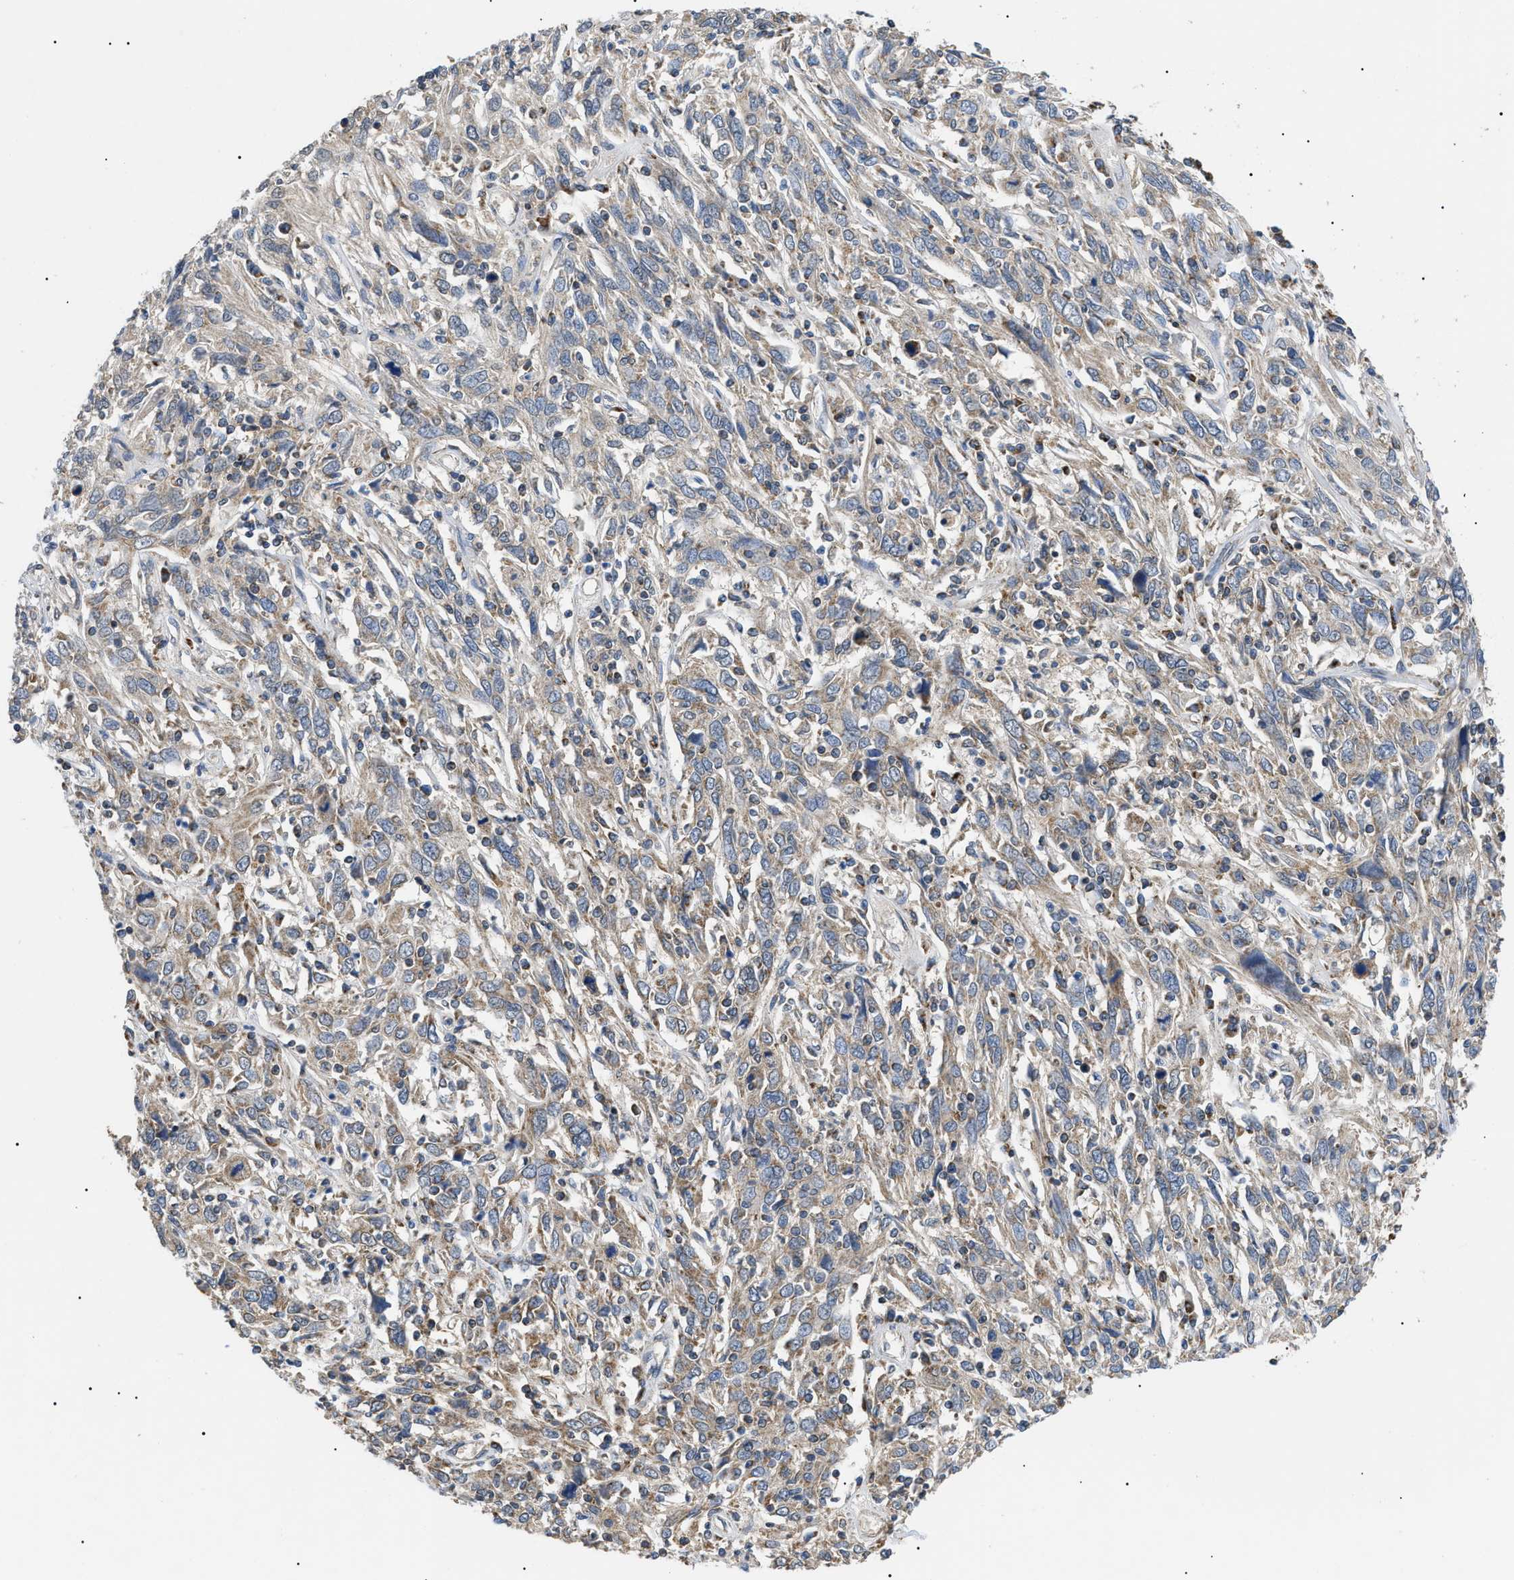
{"staining": {"intensity": "moderate", "quantity": "25%-75%", "location": "cytoplasmic/membranous"}, "tissue": "cervical cancer", "cell_type": "Tumor cells", "image_type": "cancer", "snomed": [{"axis": "morphology", "description": "Squamous cell carcinoma, NOS"}, {"axis": "topography", "description": "Cervix"}], "caption": "Squamous cell carcinoma (cervical) stained for a protein demonstrates moderate cytoplasmic/membranous positivity in tumor cells. (DAB IHC with brightfield microscopy, high magnification).", "gene": "TOMM6", "patient": {"sex": "female", "age": 46}}